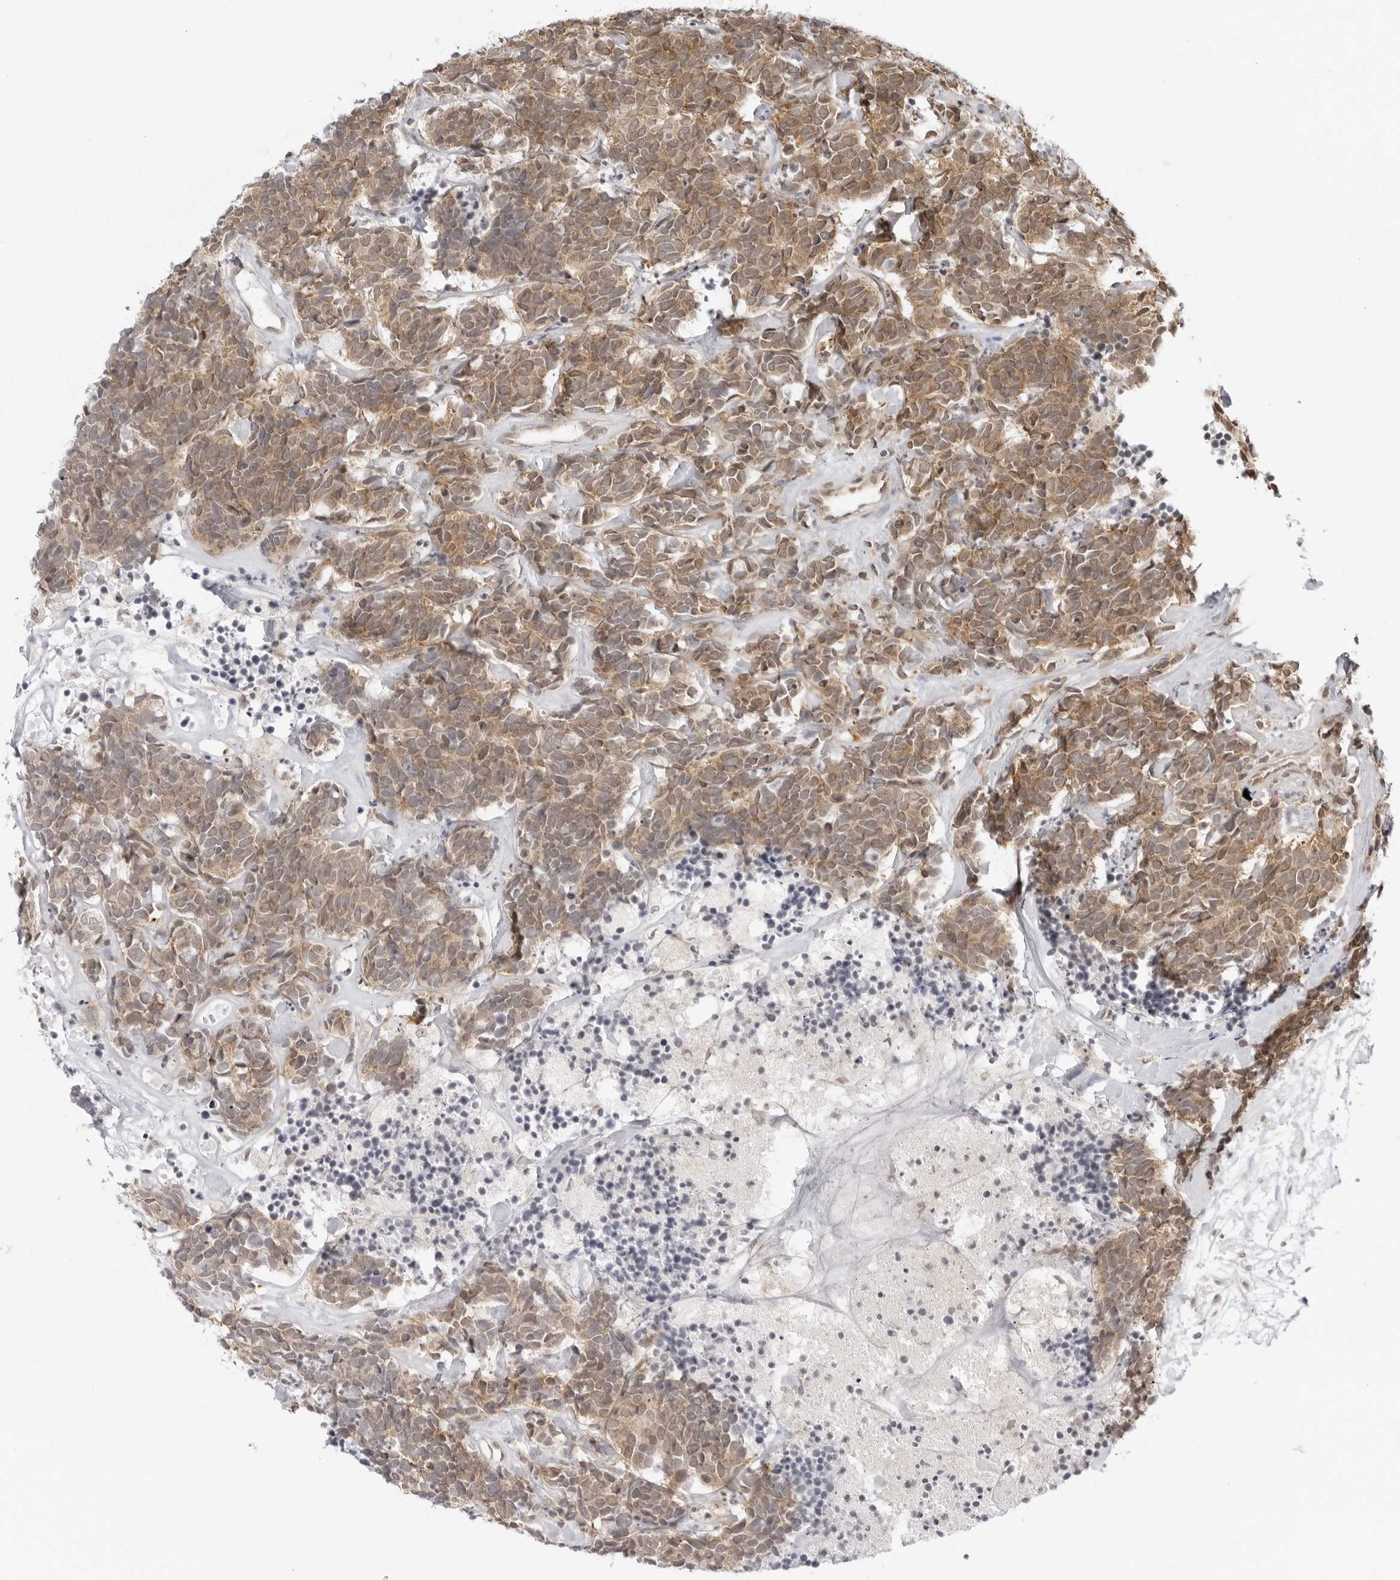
{"staining": {"intensity": "moderate", "quantity": ">75%", "location": "cytoplasmic/membranous"}, "tissue": "carcinoid", "cell_type": "Tumor cells", "image_type": "cancer", "snomed": [{"axis": "morphology", "description": "Carcinoma, NOS"}, {"axis": "morphology", "description": "Carcinoid, malignant, NOS"}, {"axis": "topography", "description": "Urinary bladder"}], "caption": "Moderate cytoplasmic/membranous staining is present in about >75% of tumor cells in carcinoid (malignant). (DAB IHC, brown staining for protein, blue staining for nuclei).", "gene": "PRRC2C", "patient": {"sex": "male", "age": 57}}